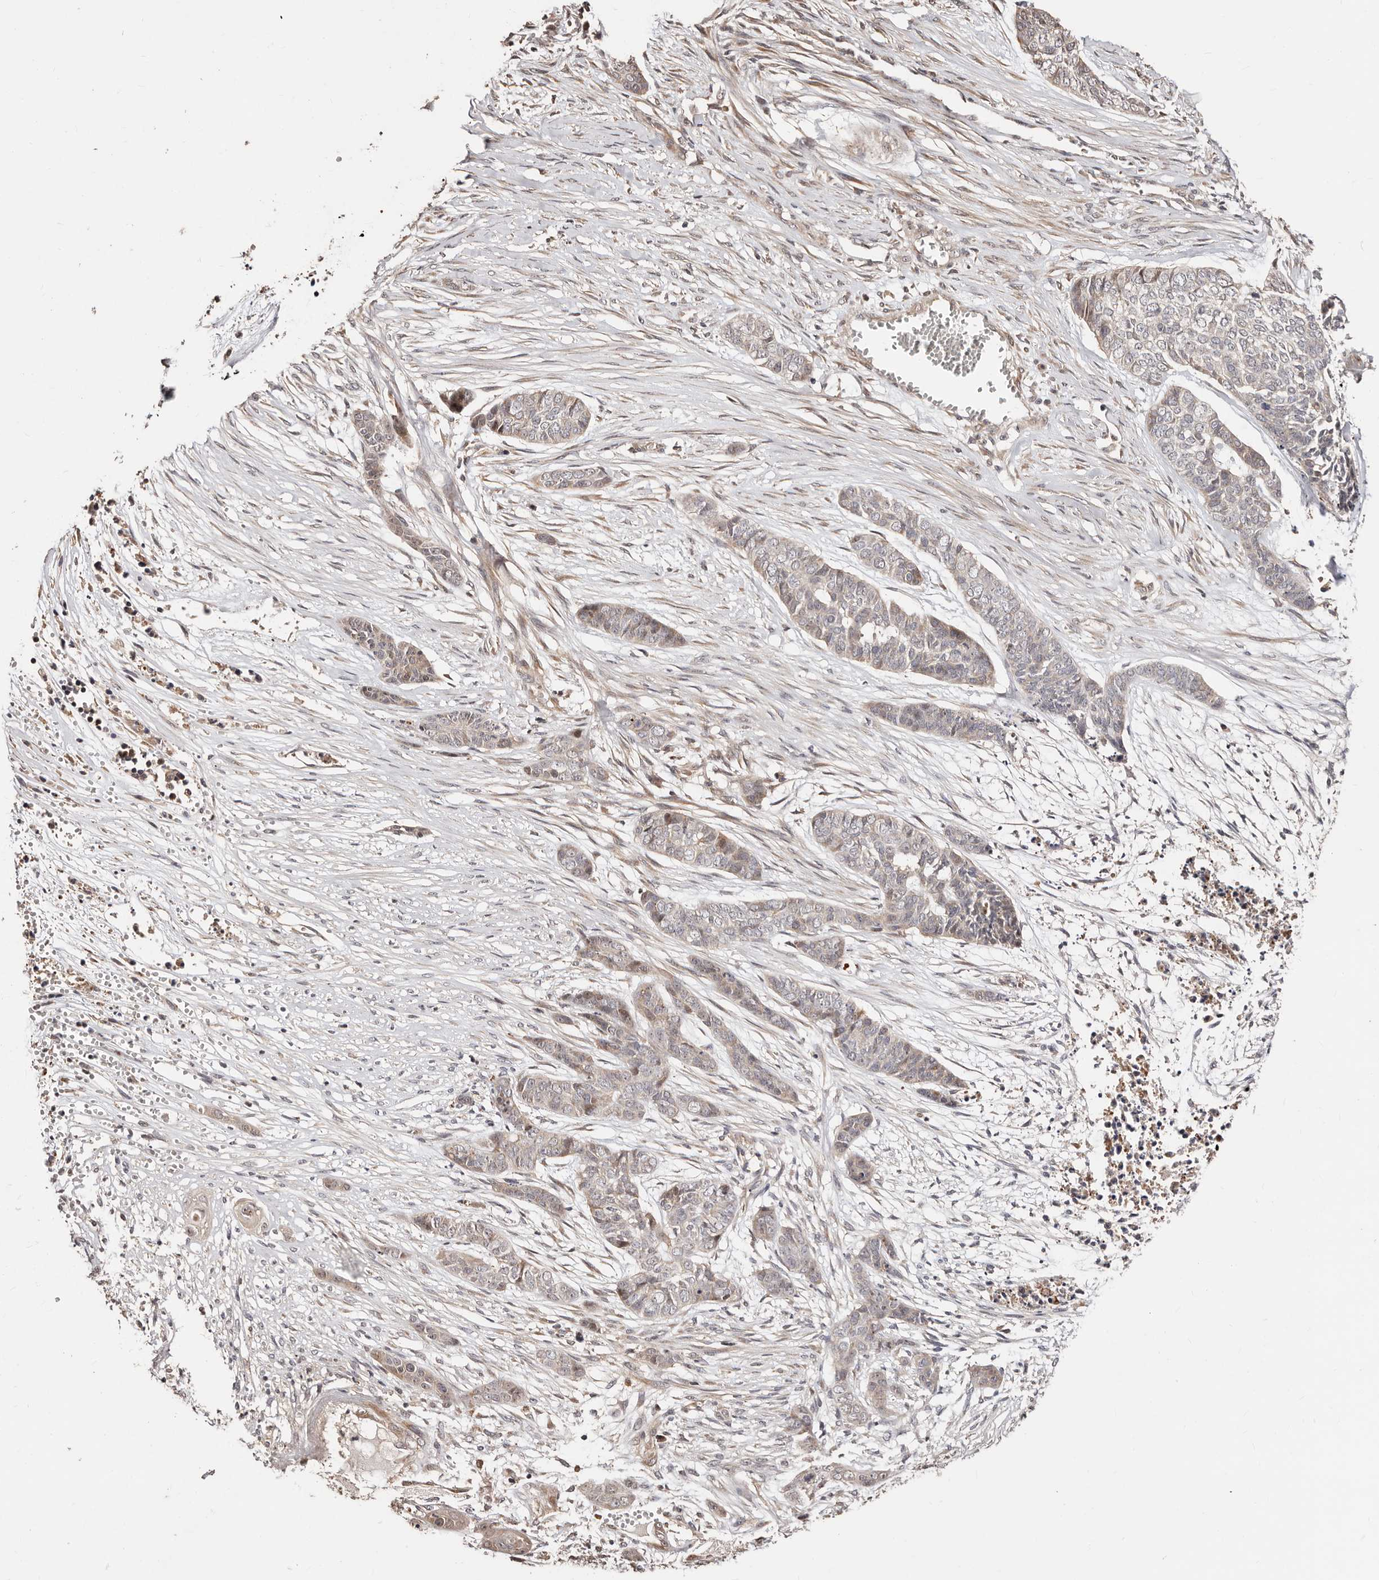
{"staining": {"intensity": "weak", "quantity": "25%-75%", "location": "cytoplasmic/membranous"}, "tissue": "skin cancer", "cell_type": "Tumor cells", "image_type": "cancer", "snomed": [{"axis": "morphology", "description": "Basal cell carcinoma"}, {"axis": "topography", "description": "Skin"}], "caption": "Protein expression analysis of skin cancer (basal cell carcinoma) demonstrates weak cytoplasmic/membranous staining in approximately 25%-75% of tumor cells.", "gene": "APOL6", "patient": {"sex": "female", "age": 64}}